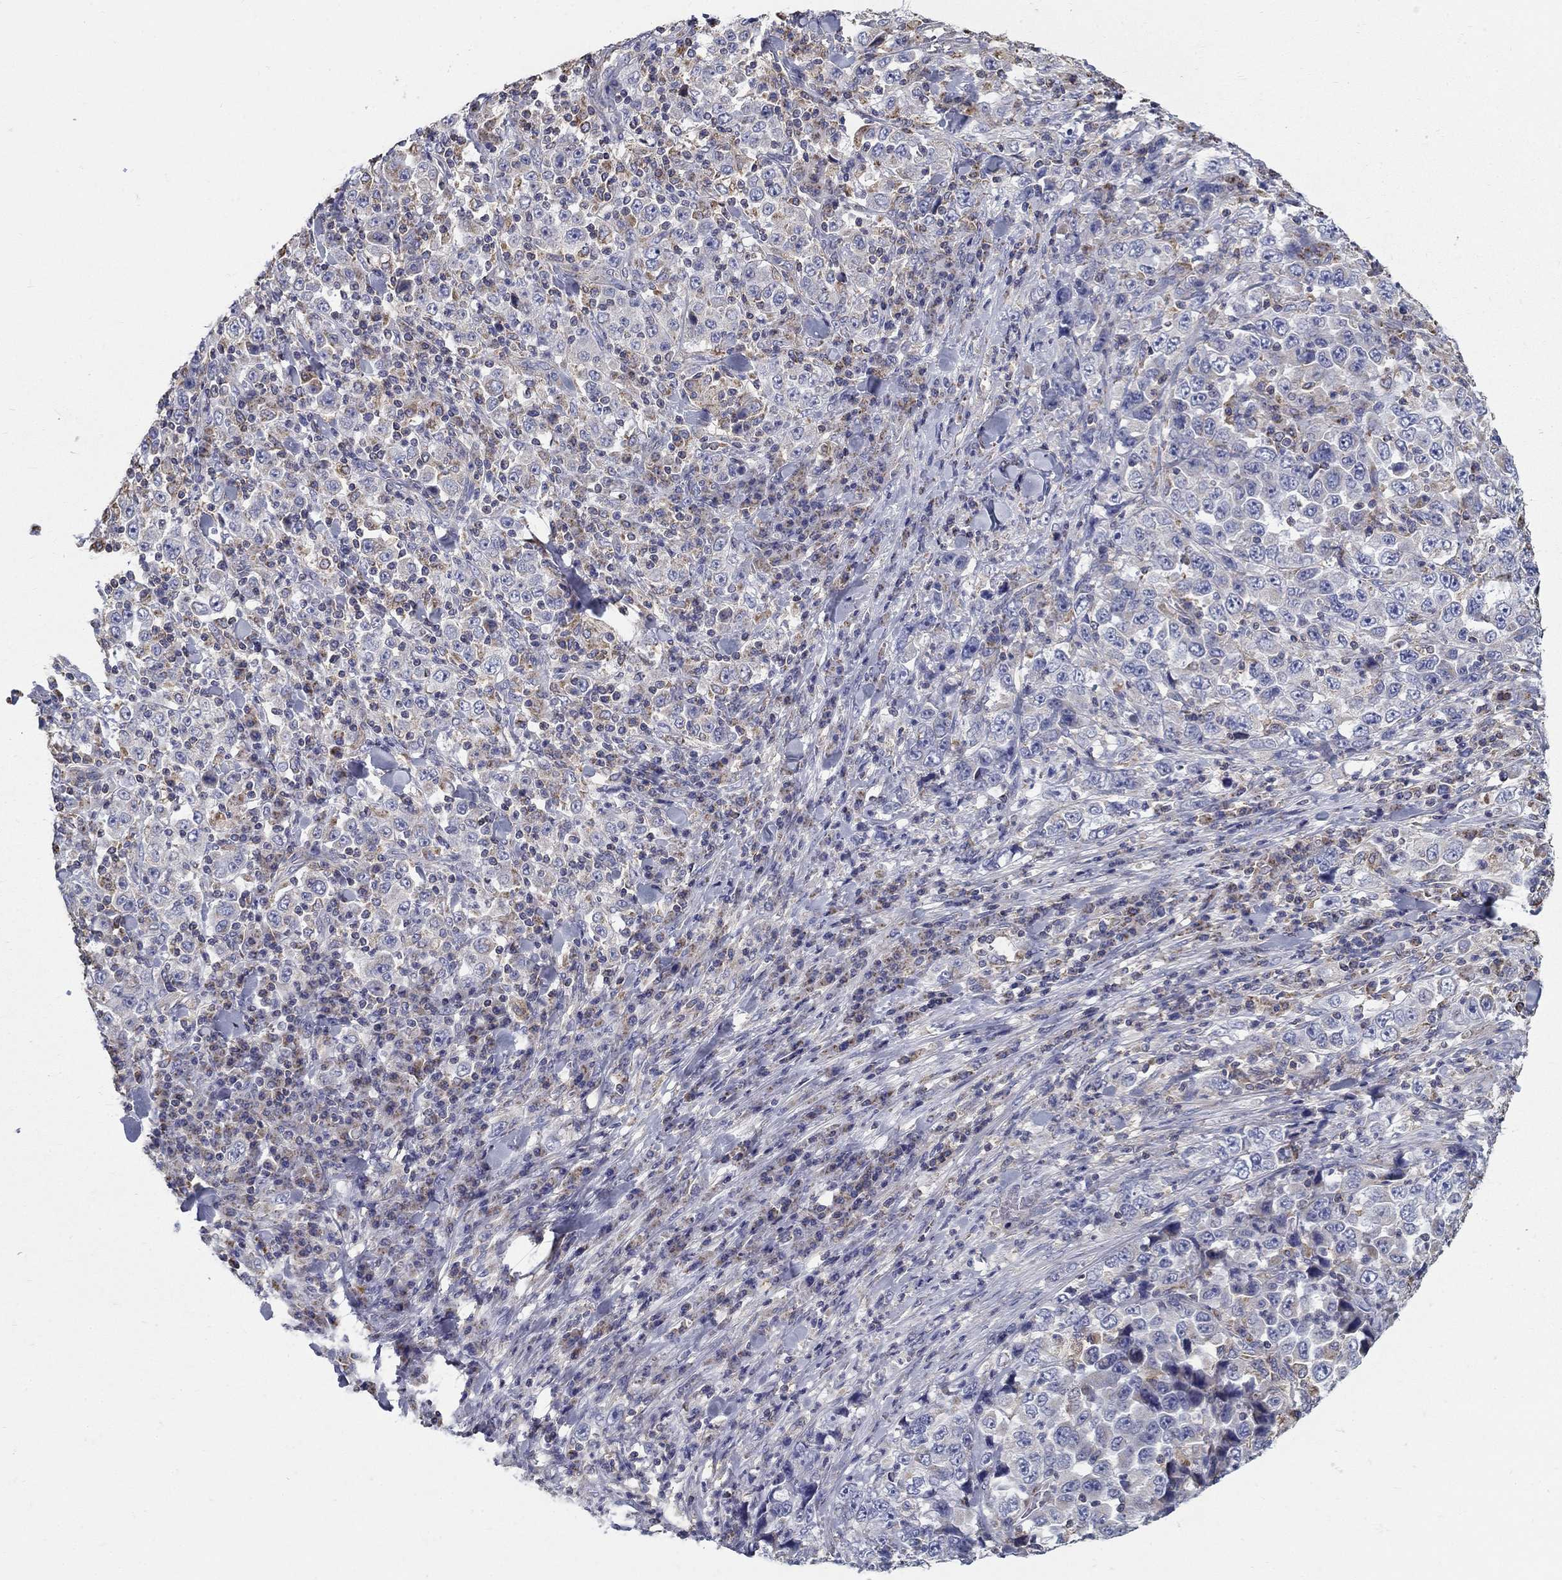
{"staining": {"intensity": "weak", "quantity": "<25%", "location": "cytoplasmic/membranous"}, "tissue": "stomach cancer", "cell_type": "Tumor cells", "image_type": "cancer", "snomed": [{"axis": "morphology", "description": "Normal tissue, NOS"}, {"axis": "morphology", "description": "Adenocarcinoma, NOS"}, {"axis": "topography", "description": "Stomach, upper"}, {"axis": "topography", "description": "Stomach"}], "caption": "Immunohistochemical staining of human stomach cancer (adenocarcinoma) shows no significant expression in tumor cells.", "gene": "NME5", "patient": {"sex": "male", "age": 59}}